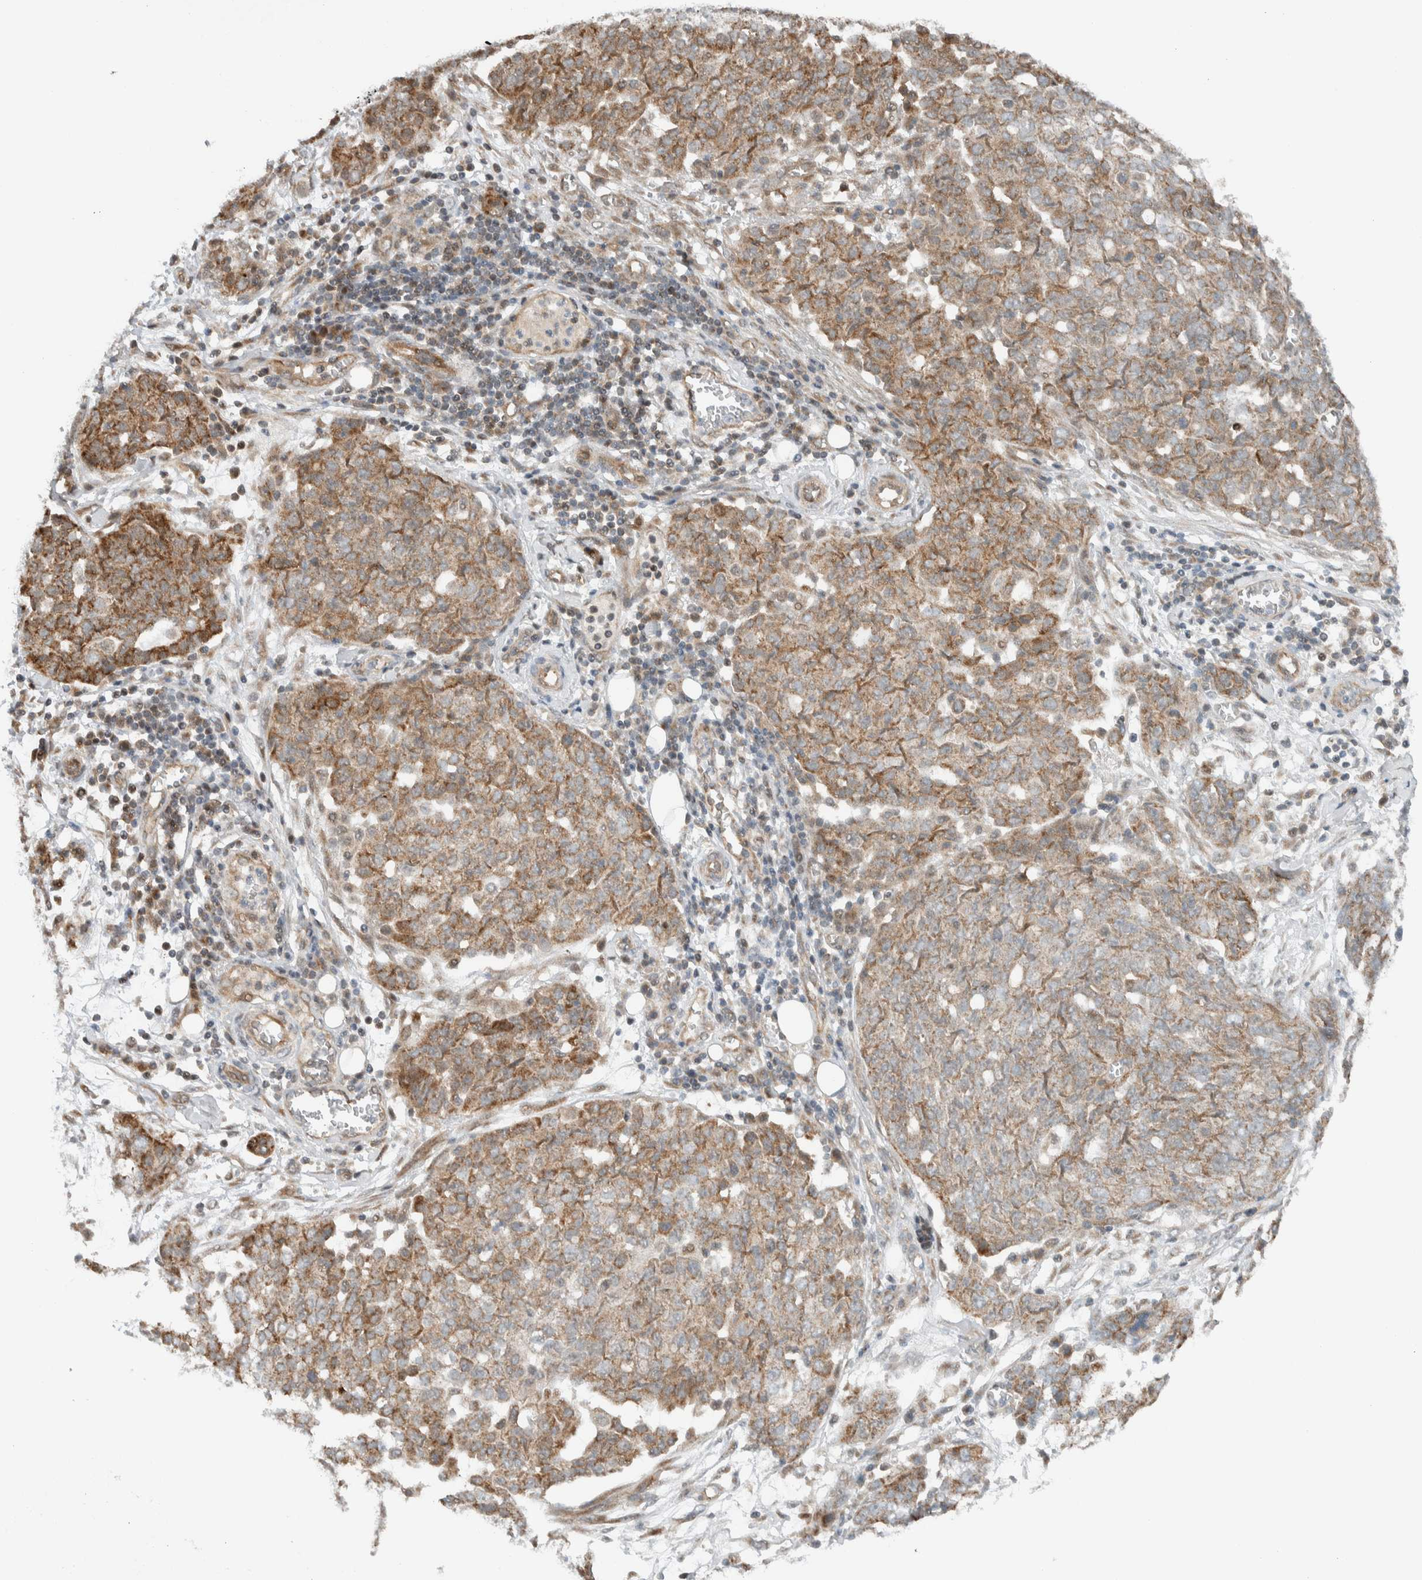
{"staining": {"intensity": "weak", "quantity": ">75%", "location": "cytoplasmic/membranous"}, "tissue": "ovarian cancer", "cell_type": "Tumor cells", "image_type": "cancer", "snomed": [{"axis": "morphology", "description": "Cystadenocarcinoma, serous, NOS"}, {"axis": "topography", "description": "Soft tissue"}, {"axis": "topography", "description": "Ovary"}], "caption": "Immunohistochemical staining of ovarian cancer exhibits weak cytoplasmic/membranous protein expression in approximately >75% of tumor cells.", "gene": "KLHL6", "patient": {"sex": "female", "age": 57}}